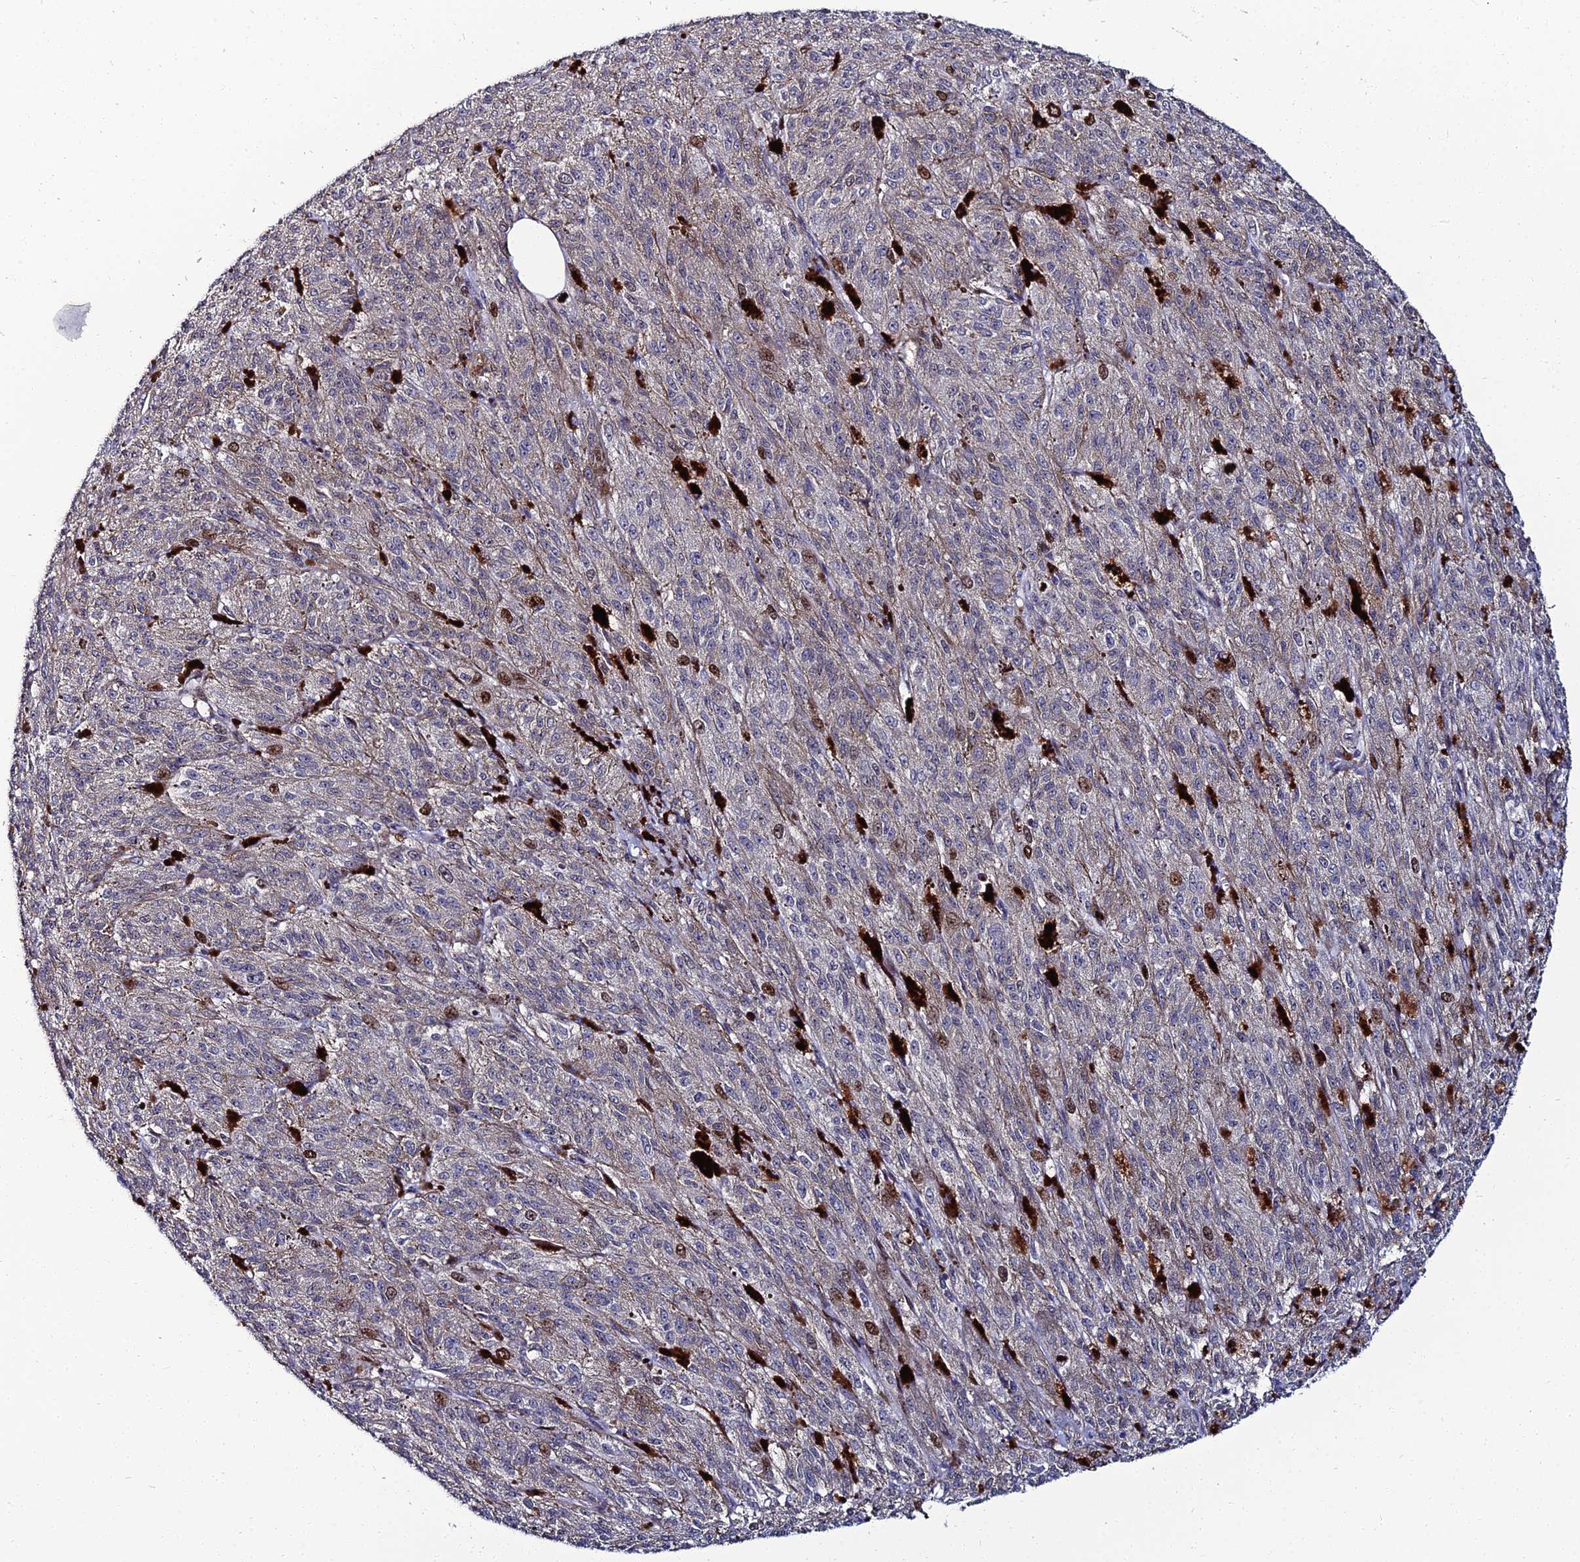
{"staining": {"intensity": "weak", "quantity": ">75%", "location": "cytoplasmic/membranous,nuclear"}, "tissue": "melanoma", "cell_type": "Tumor cells", "image_type": "cancer", "snomed": [{"axis": "morphology", "description": "Malignant melanoma, NOS"}, {"axis": "topography", "description": "Skin"}], "caption": "High-power microscopy captured an immunohistochemistry histopathology image of malignant melanoma, revealing weak cytoplasmic/membranous and nuclear expression in approximately >75% of tumor cells. (IHC, brightfield microscopy, high magnification).", "gene": "TAF9B", "patient": {"sex": "female", "age": 52}}